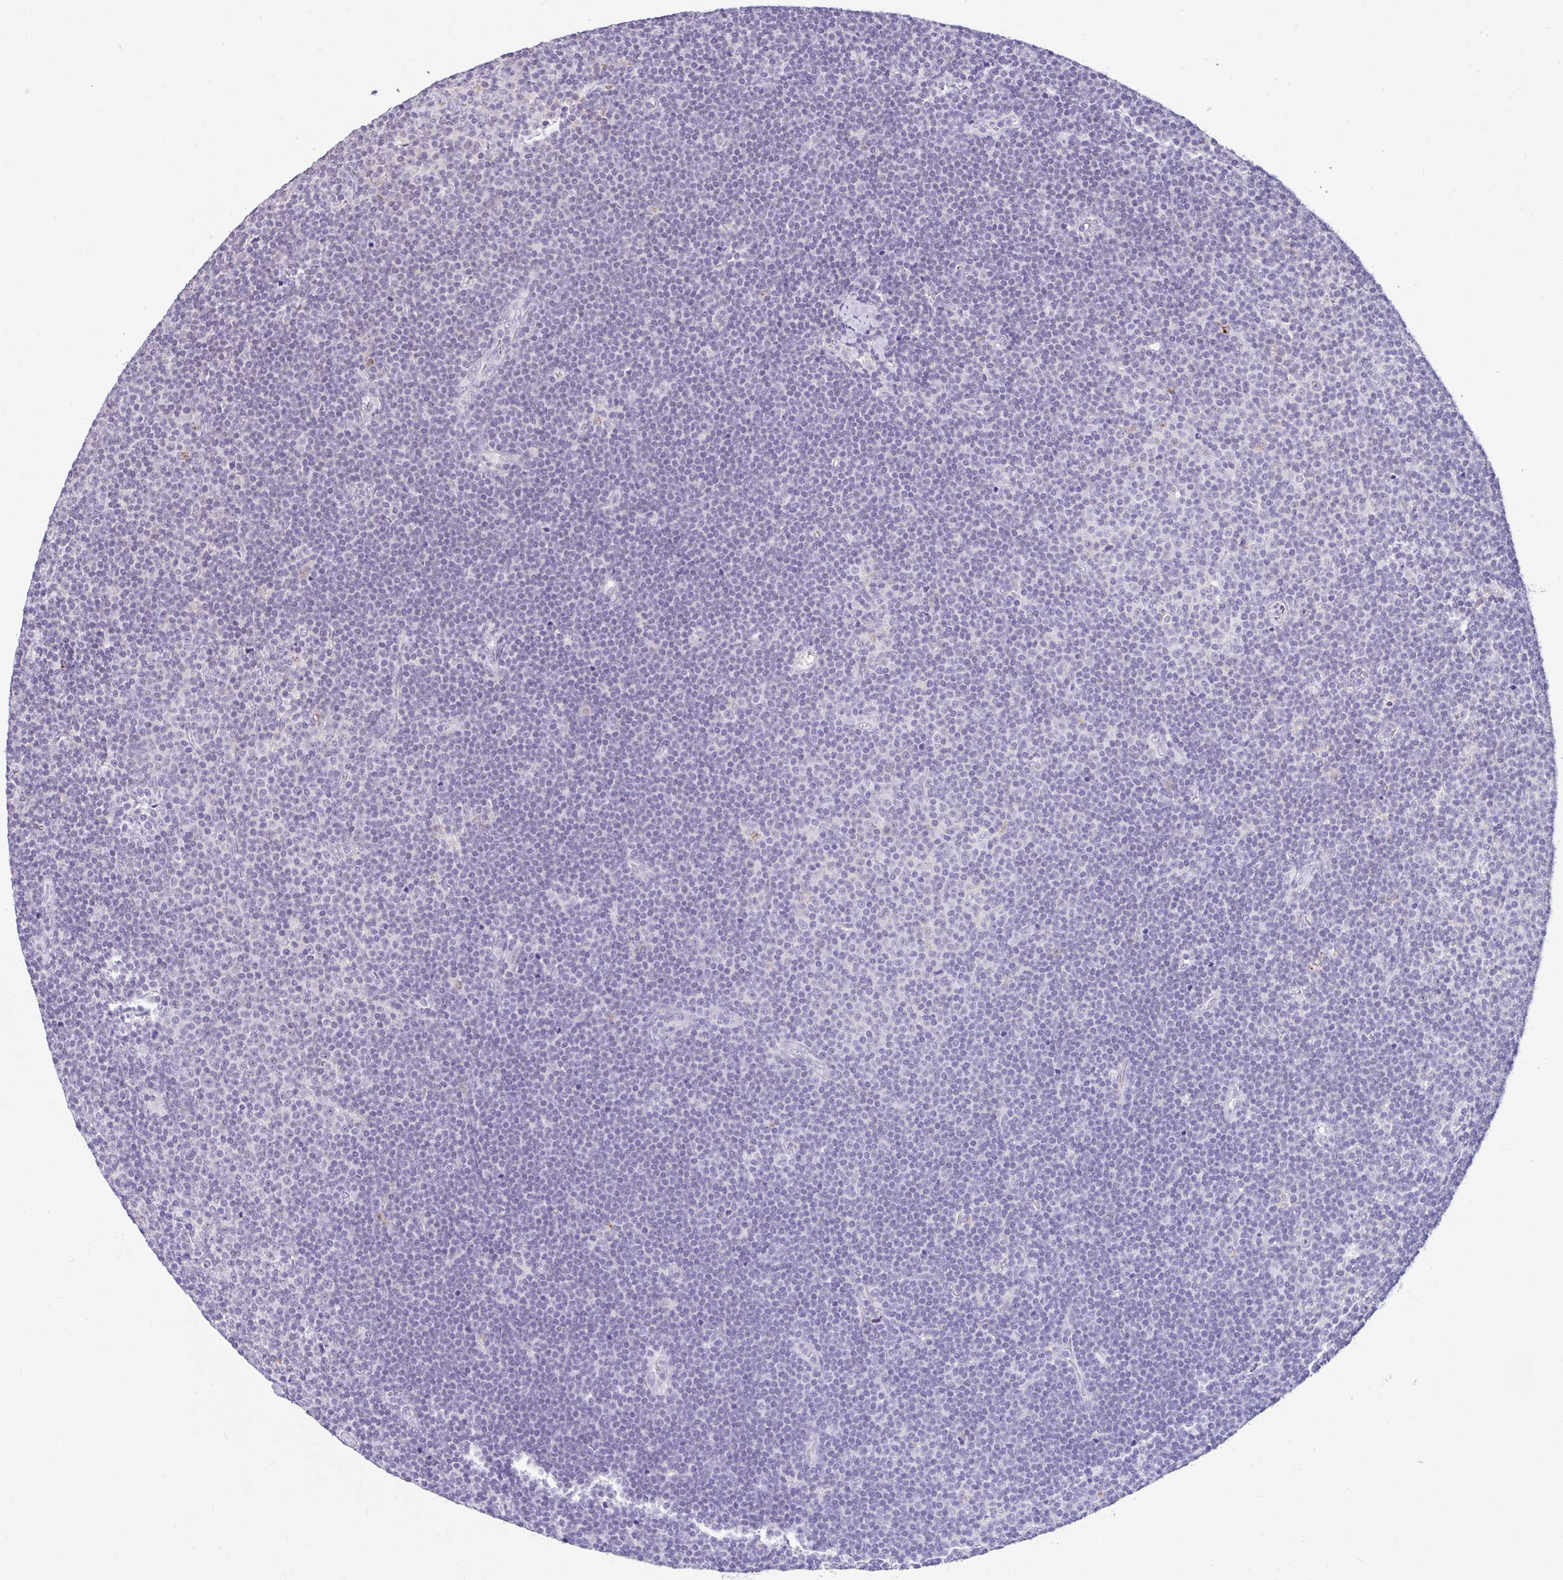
{"staining": {"intensity": "negative", "quantity": "none", "location": "none"}, "tissue": "lymphoma", "cell_type": "Tumor cells", "image_type": "cancer", "snomed": [{"axis": "morphology", "description": "Malignant lymphoma, non-Hodgkin's type, Low grade"}, {"axis": "topography", "description": "Lymph node"}], "caption": "Image shows no protein expression in tumor cells of malignant lymphoma, non-Hodgkin's type (low-grade) tissue. (Stains: DAB (3,3'-diaminobenzidine) immunohistochemistry (IHC) with hematoxylin counter stain, Microscopy: brightfield microscopy at high magnification).", "gene": "DCAF17", "patient": {"sex": "male", "age": 48}}